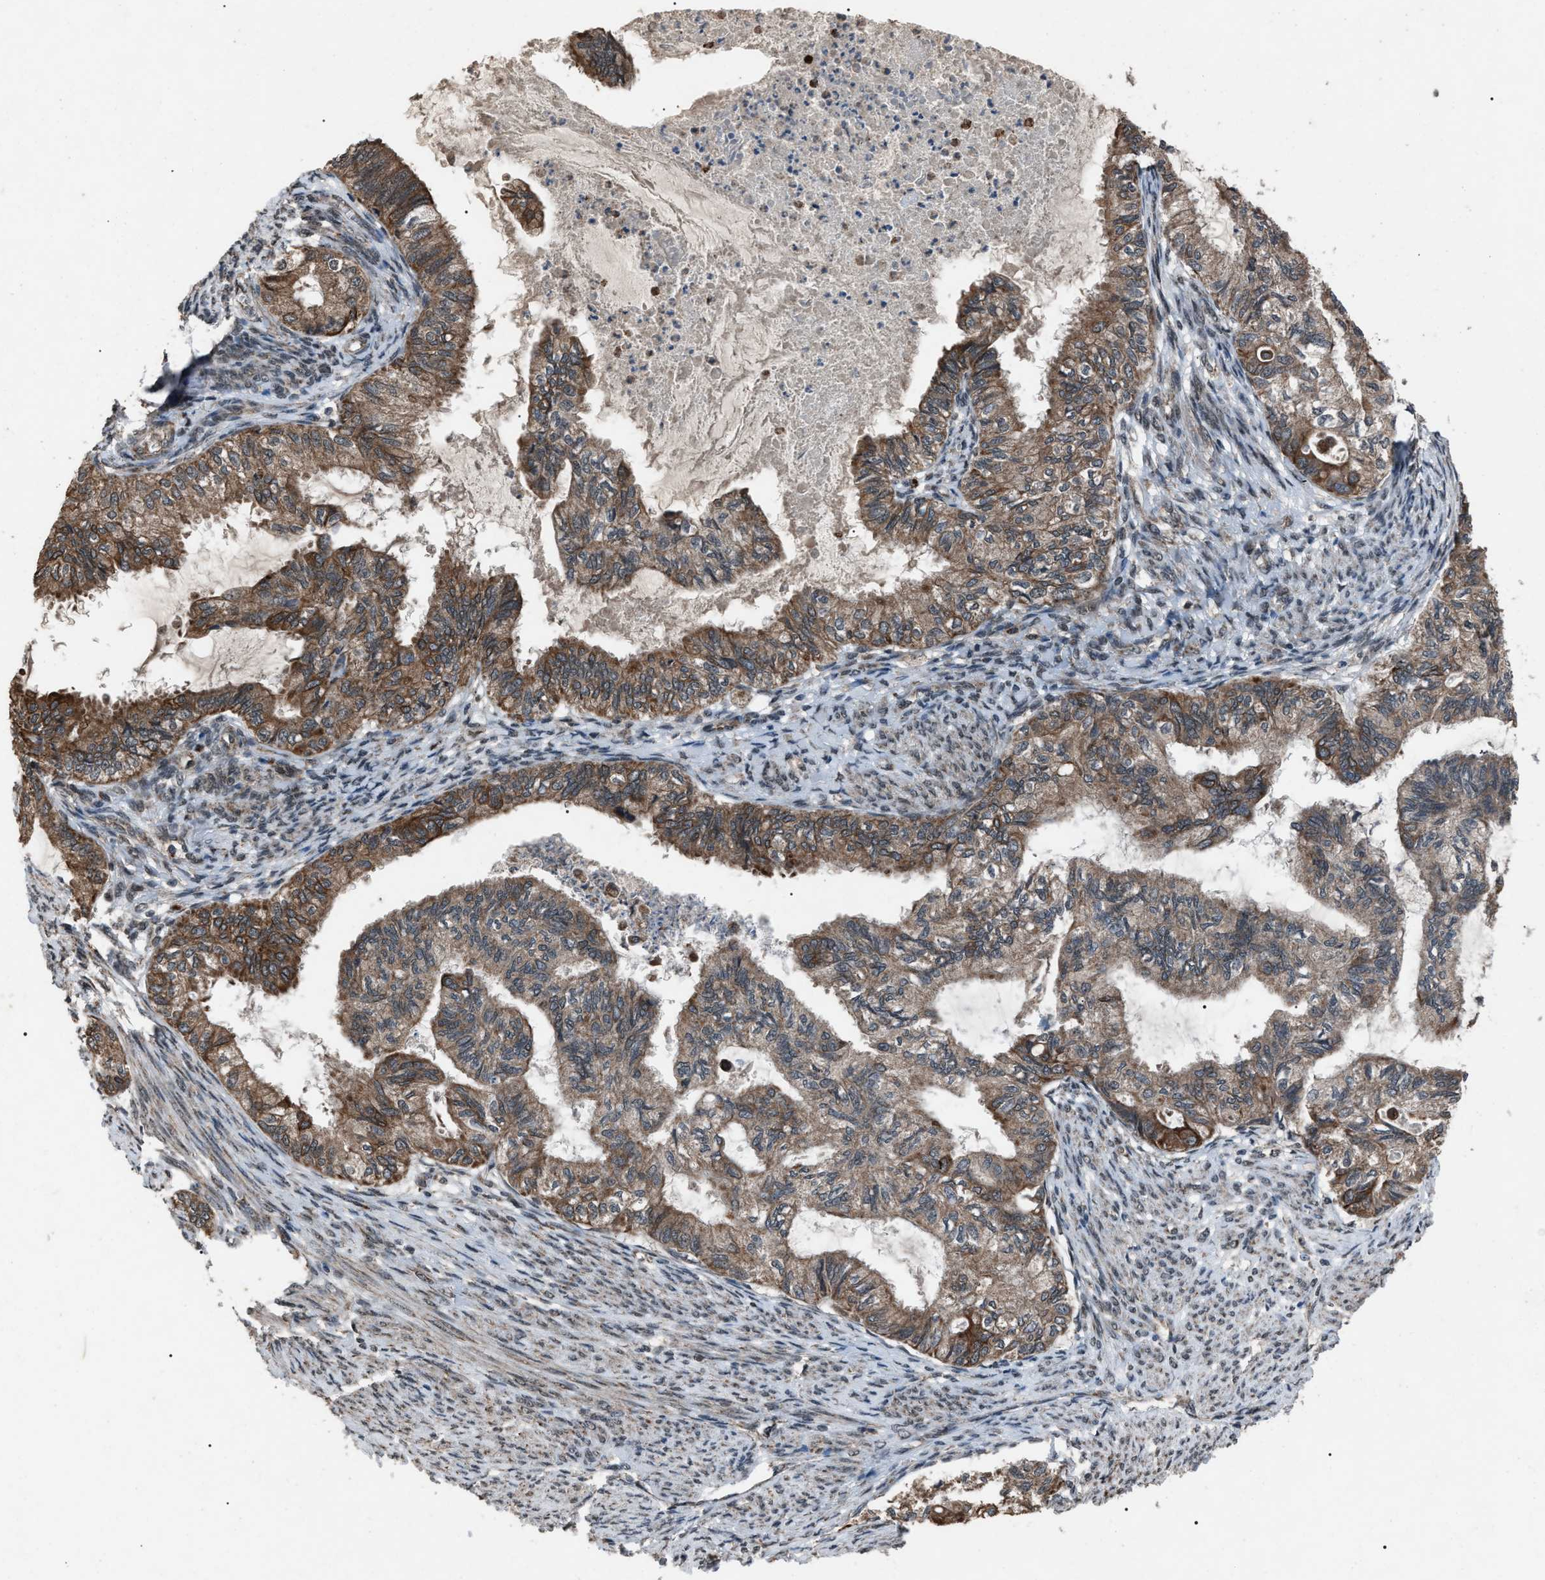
{"staining": {"intensity": "moderate", "quantity": ">75%", "location": "cytoplasmic/membranous"}, "tissue": "cervical cancer", "cell_type": "Tumor cells", "image_type": "cancer", "snomed": [{"axis": "morphology", "description": "Normal tissue, NOS"}, {"axis": "morphology", "description": "Adenocarcinoma, NOS"}, {"axis": "topography", "description": "Cervix"}, {"axis": "topography", "description": "Endometrium"}], "caption": "Human cervical adenocarcinoma stained with a protein marker displays moderate staining in tumor cells.", "gene": "ZFAND2A", "patient": {"sex": "female", "age": 86}}